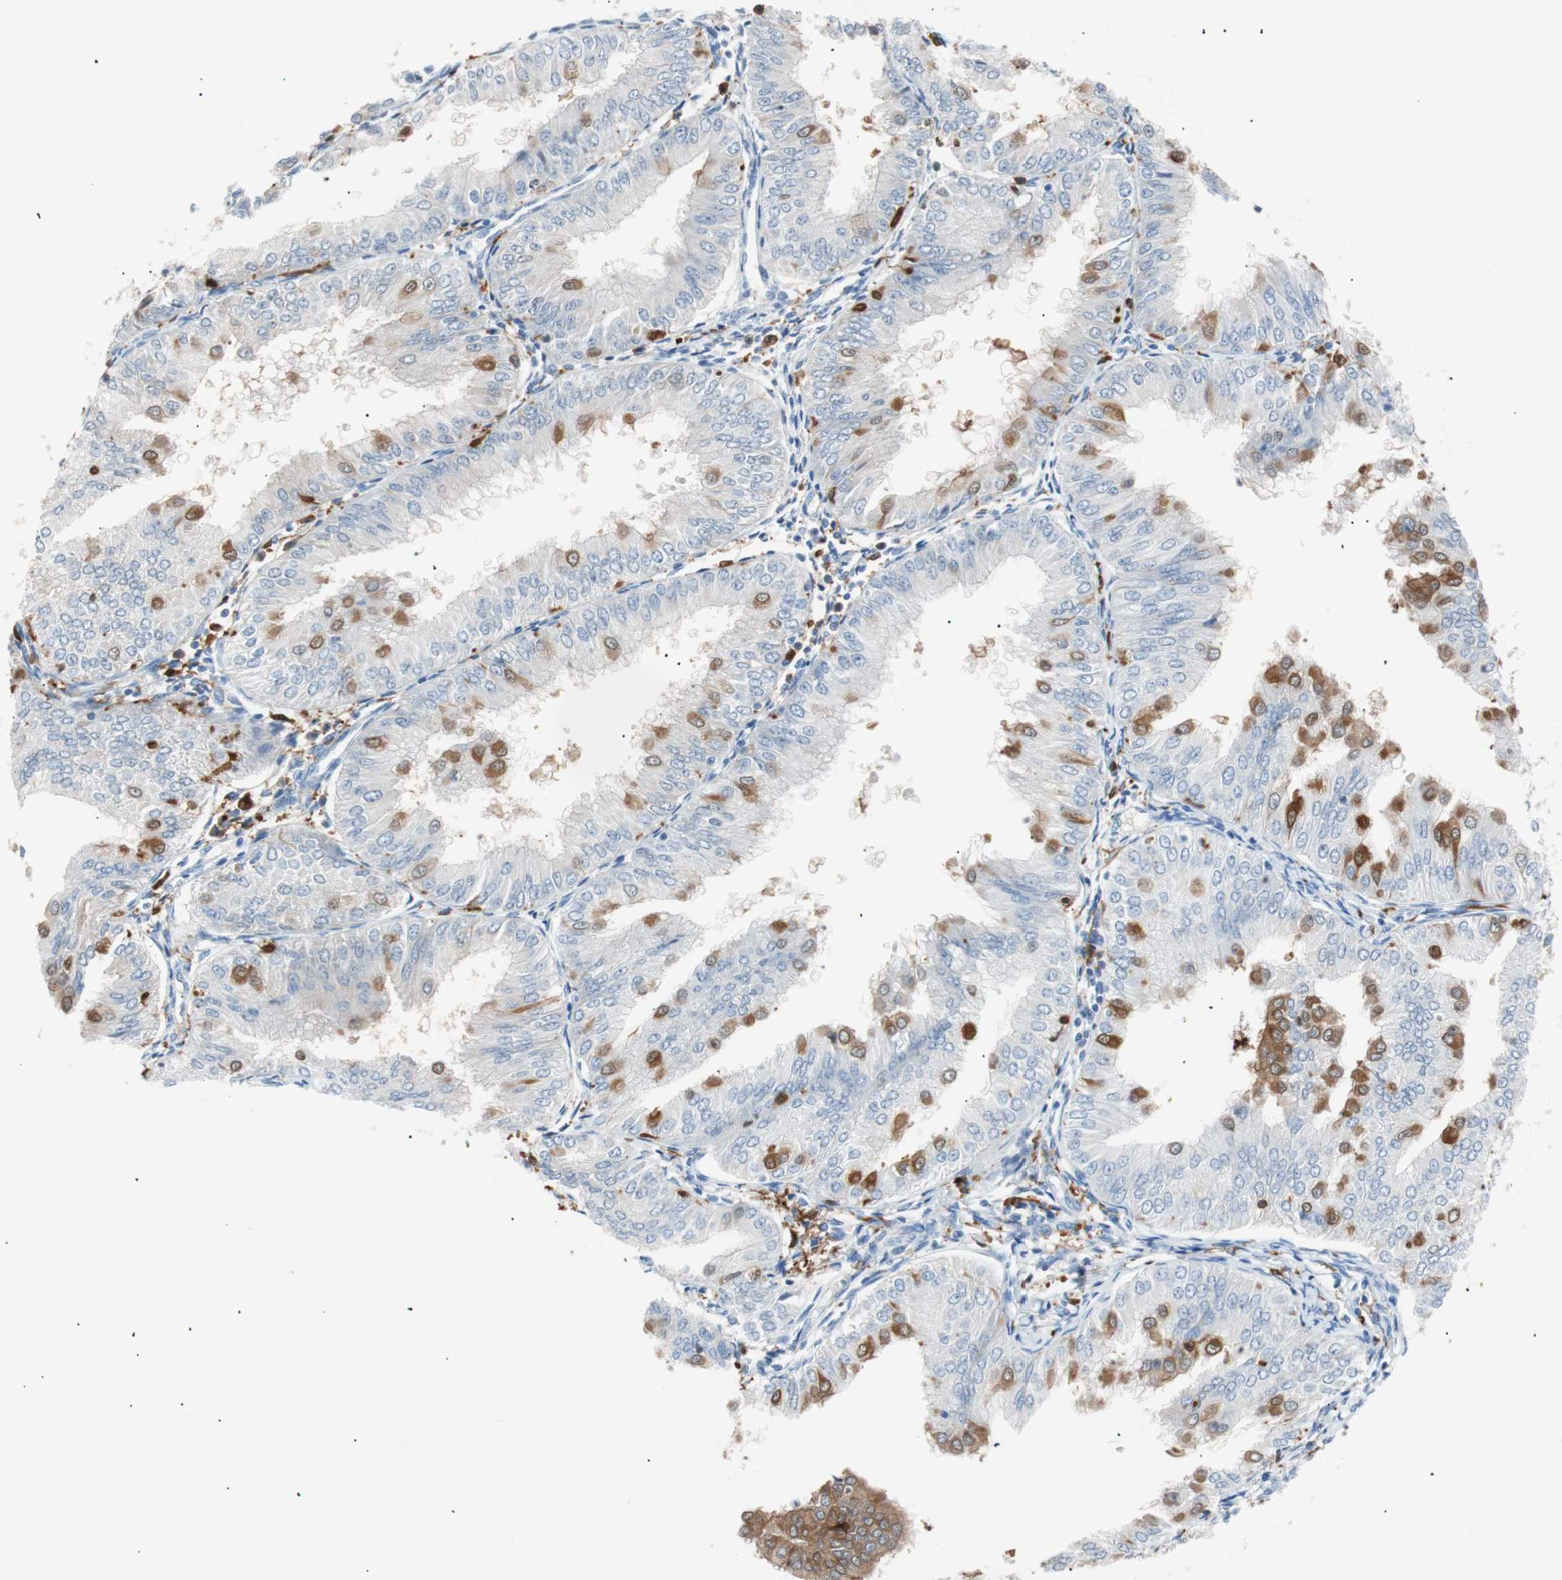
{"staining": {"intensity": "strong", "quantity": "<25%", "location": "cytoplasmic/membranous,nuclear"}, "tissue": "endometrial cancer", "cell_type": "Tumor cells", "image_type": "cancer", "snomed": [{"axis": "morphology", "description": "Adenocarcinoma, NOS"}, {"axis": "topography", "description": "Endometrium"}], "caption": "Brown immunohistochemical staining in human adenocarcinoma (endometrial) exhibits strong cytoplasmic/membranous and nuclear positivity in about <25% of tumor cells.", "gene": "IL18", "patient": {"sex": "female", "age": 53}}